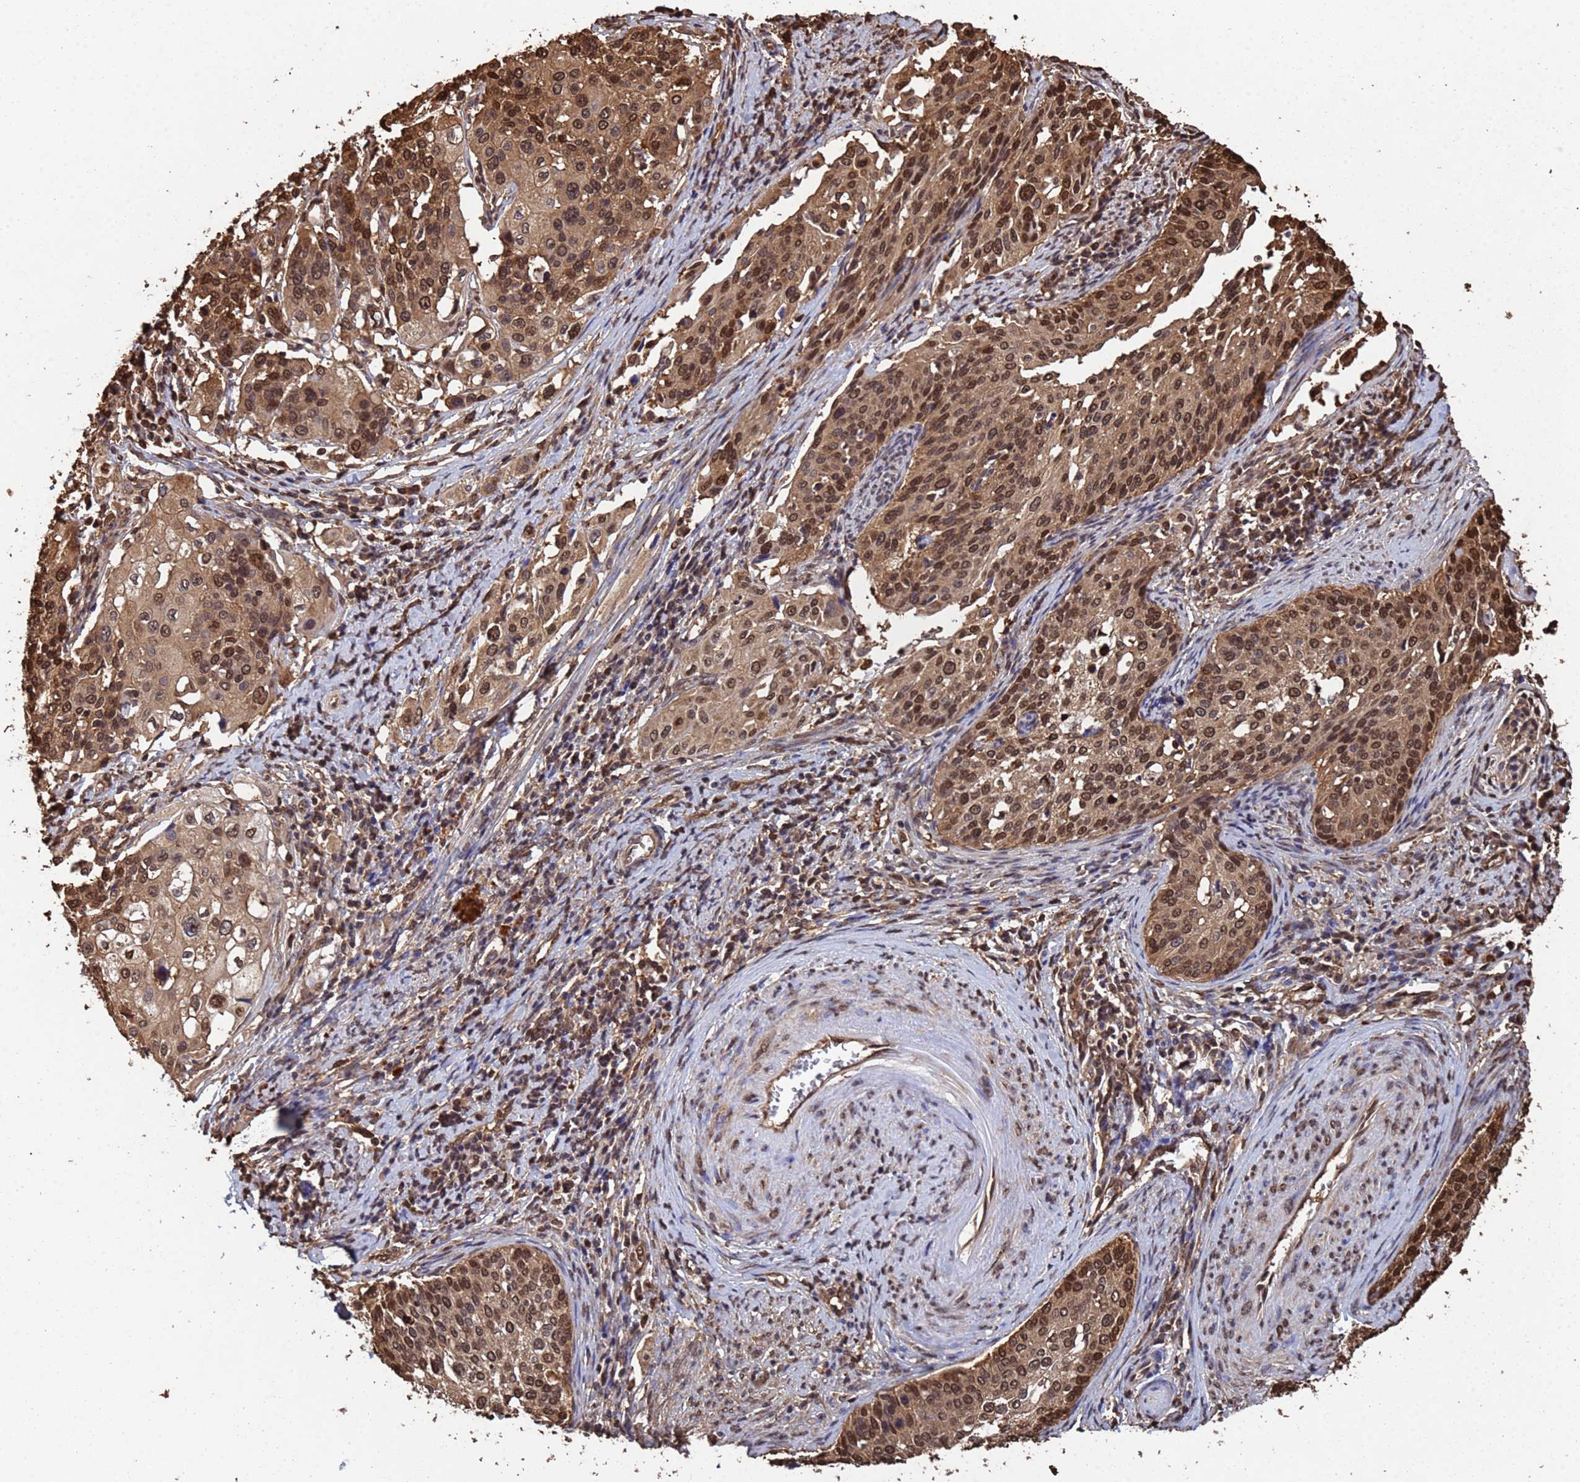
{"staining": {"intensity": "moderate", "quantity": ">75%", "location": "cytoplasmic/membranous,nuclear"}, "tissue": "cervical cancer", "cell_type": "Tumor cells", "image_type": "cancer", "snomed": [{"axis": "morphology", "description": "Squamous cell carcinoma, NOS"}, {"axis": "topography", "description": "Cervix"}], "caption": "The histopathology image exhibits a brown stain indicating the presence of a protein in the cytoplasmic/membranous and nuclear of tumor cells in squamous cell carcinoma (cervical).", "gene": "SUMO4", "patient": {"sex": "female", "age": 44}}